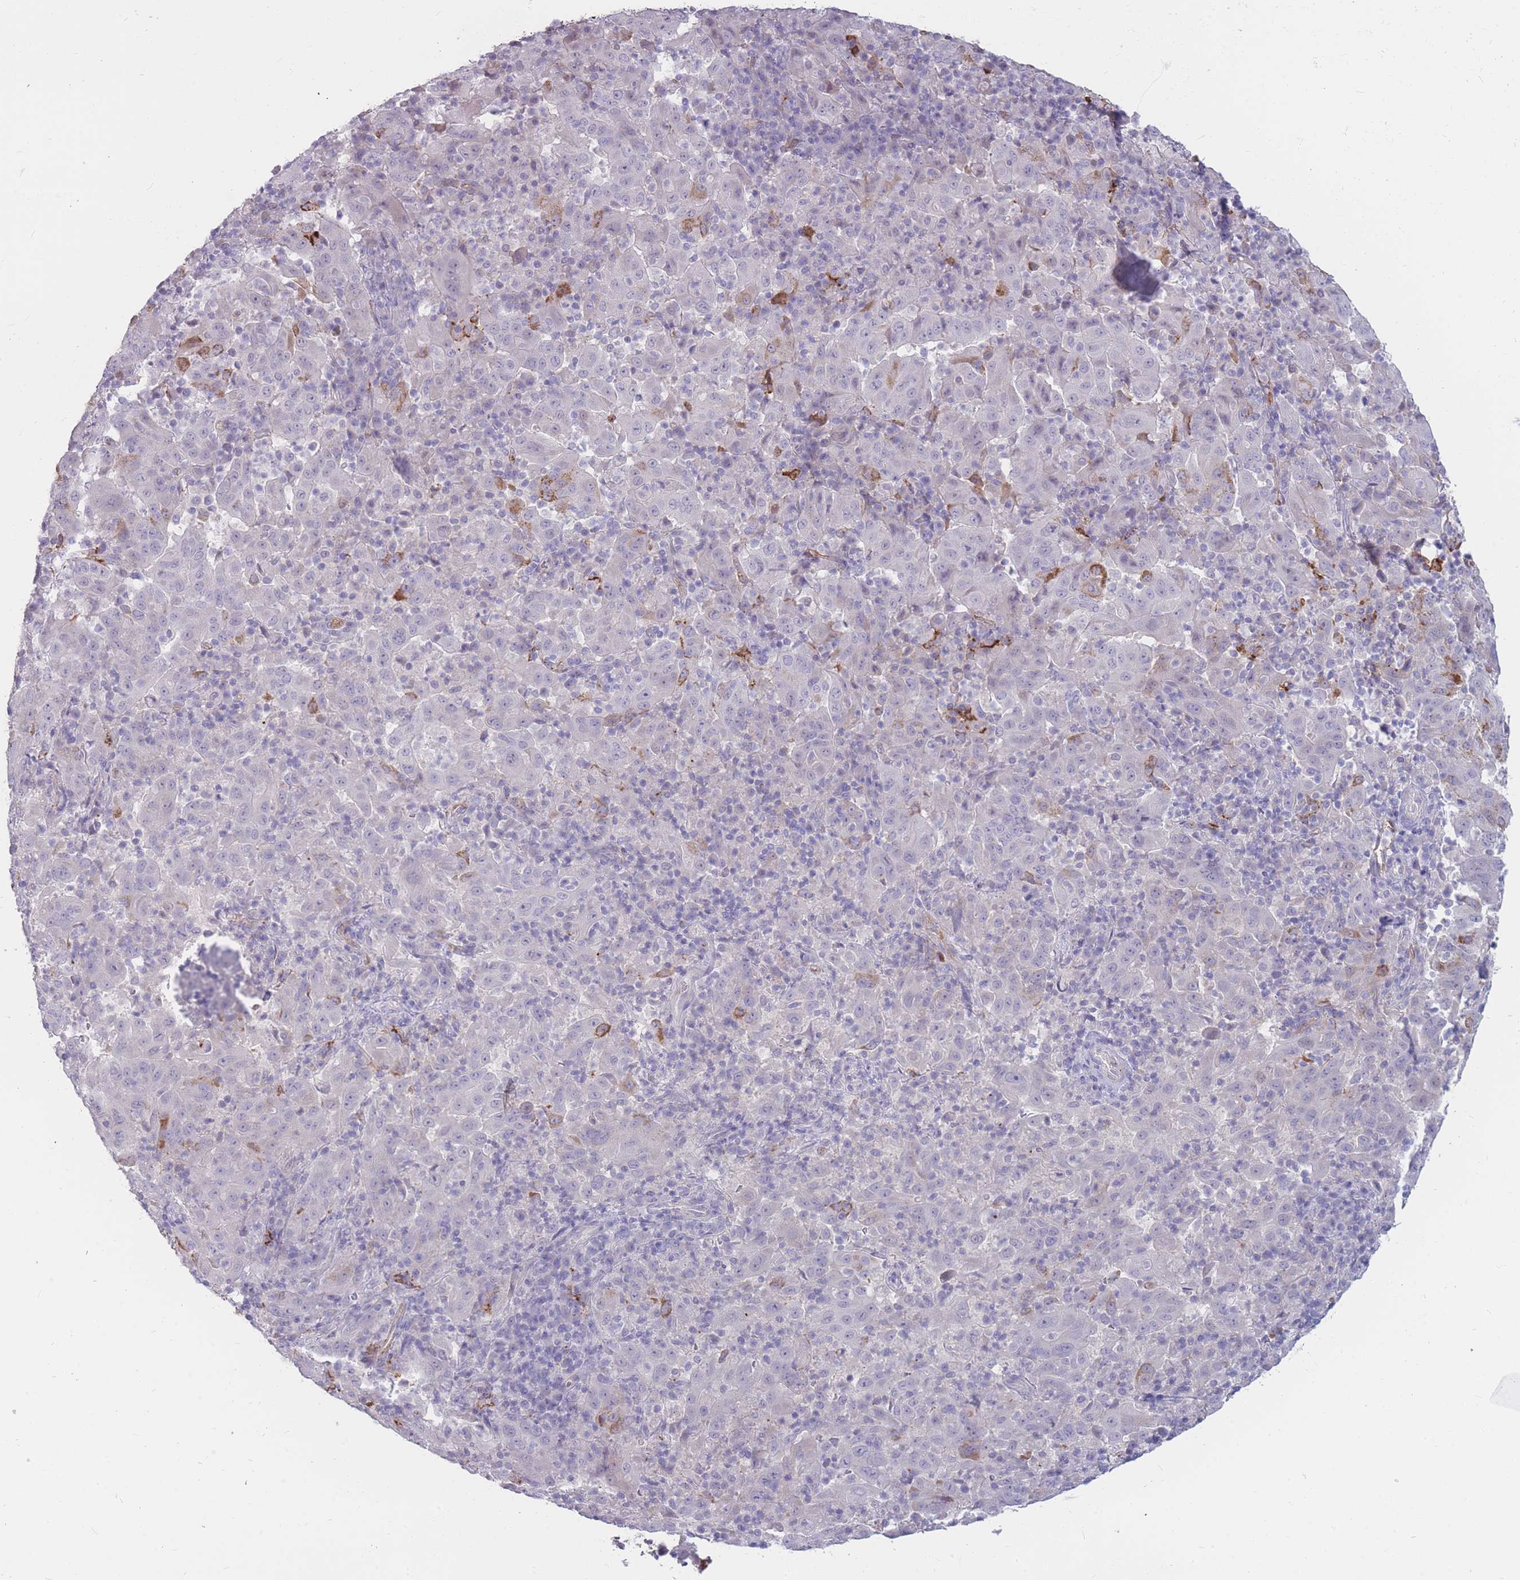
{"staining": {"intensity": "negative", "quantity": "none", "location": "none"}, "tissue": "pancreatic cancer", "cell_type": "Tumor cells", "image_type": "cancer", "snomed": [{"axis": "morphology", "description": "Adenocarcinoma, NOS"}, {"axis": "topography", "description": "Pancreas"}], "caption": "This photomicrograph is of pancreatic cancer stained with immunohistochemistry to label a protein in brown with the nuclei are counter-stained blue. There is no staining in tumor cells.", "gene": "GNA11", "patient": {"sex": "male", "age": 63}}